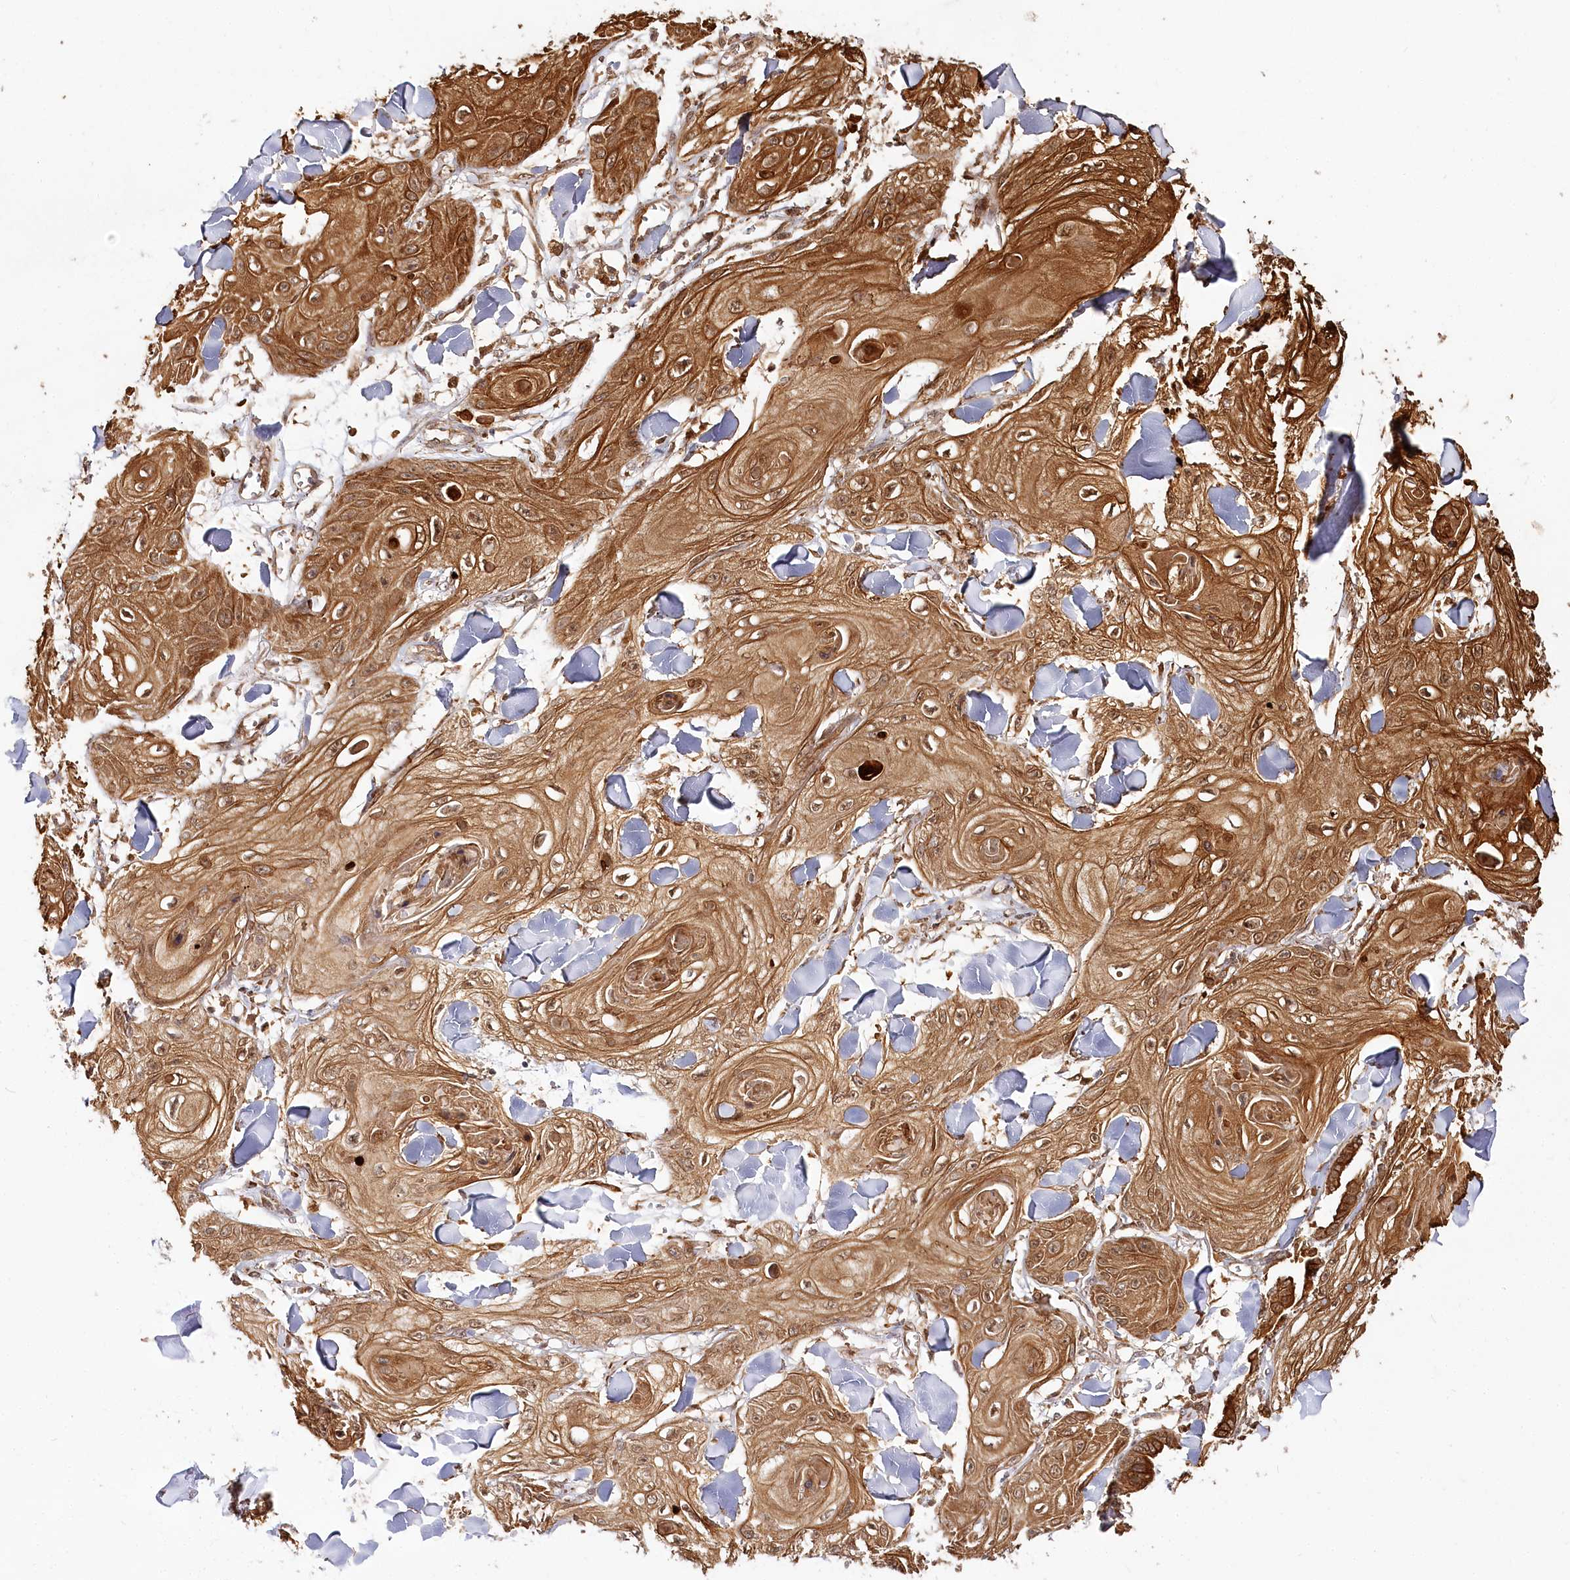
{"staining": {"intensity": "strong", "quantity": ">75%", "location": "cytoplasmic/membranous,nuclear"}, "tissue": "skin cancer", "cell_type": "Tumor cells", "image_type": "cancer", "snomed": [{"axis": "morphology", "description": "Squamous cell carcinoma, NOS"}, {"axis": "topography", "description": "Skin"}], "caption": "Human skin squamous cell carcinoma stained with a brown dye exhibits strong cytoplasmic/membranous and nuclear positive staining in about >75% of tumor cells.", "gene": "ULK2", "patient": {"sex": "male", "age": 74}}